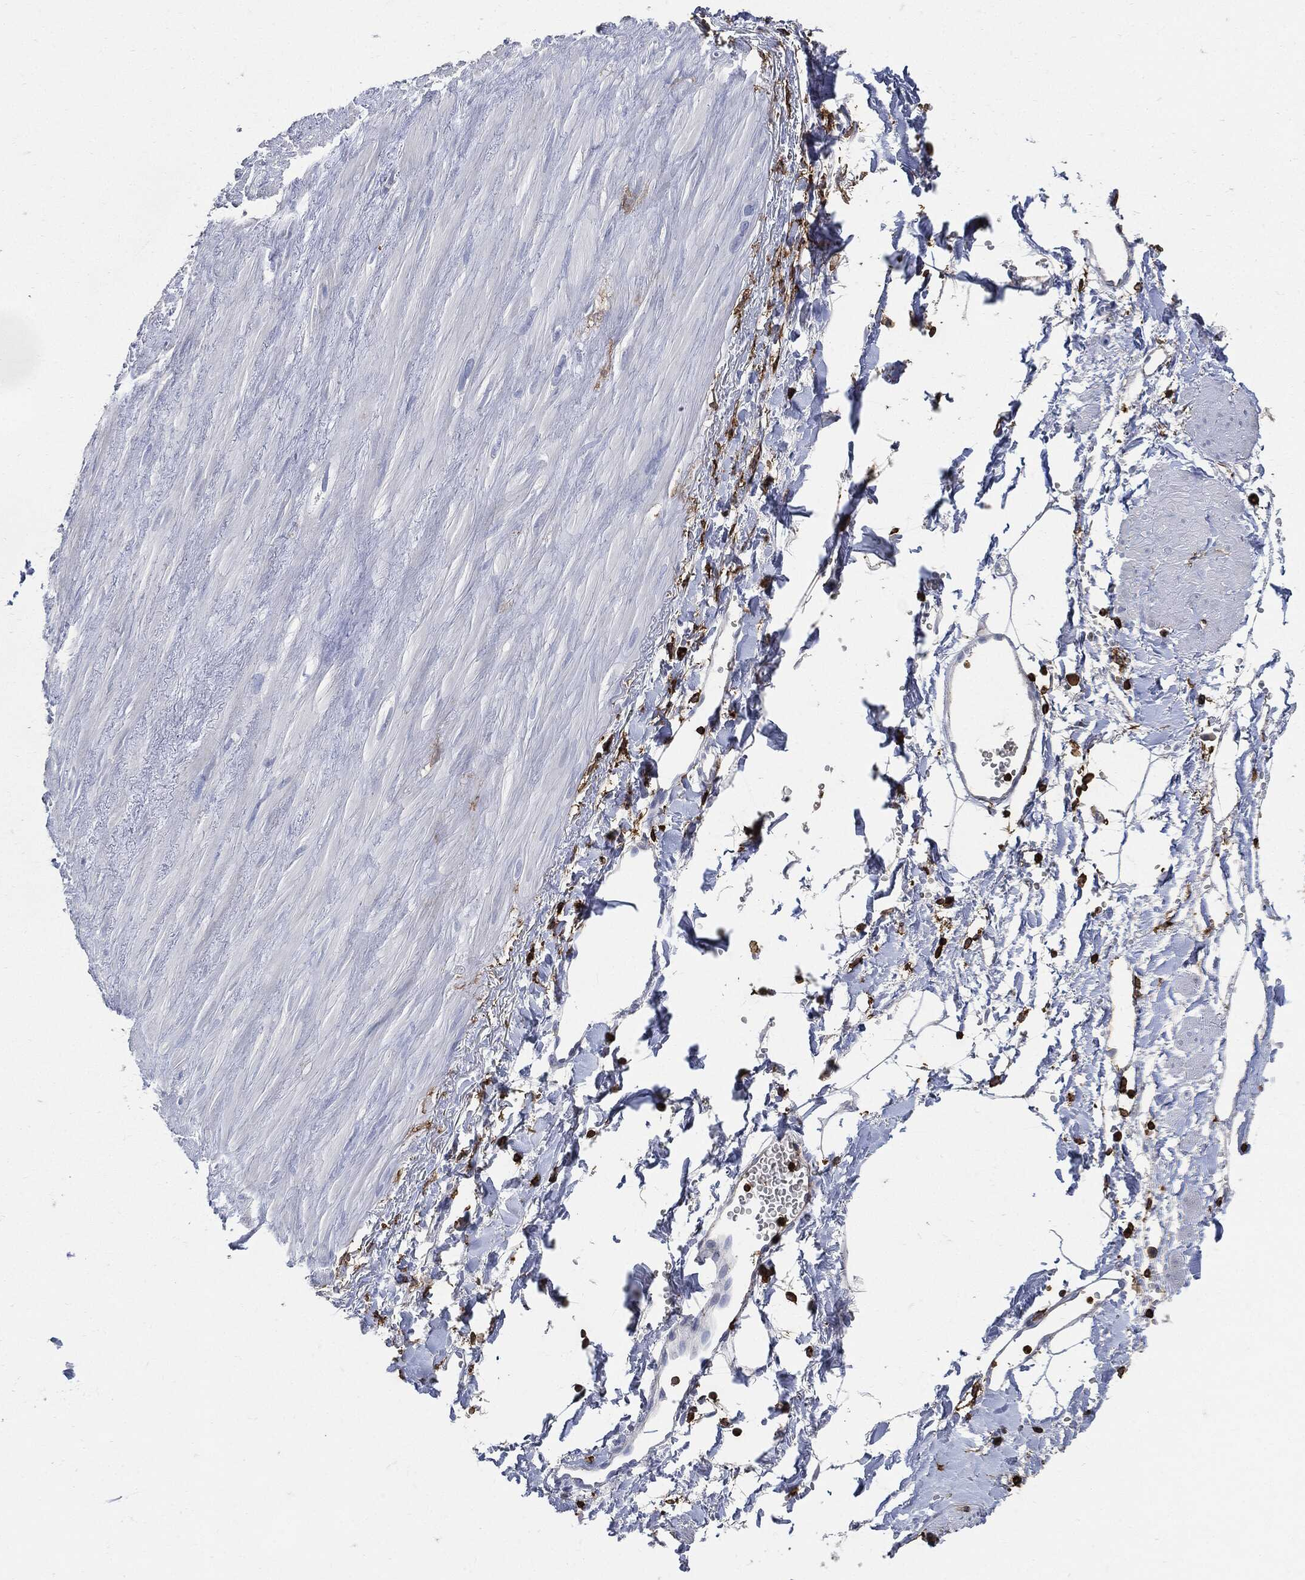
{"staining": {"intensity": "negative", "quantity": "none", "location": "none"}, "tissue": "adipose tissue", "cell_type": "Adipocytes", "image_type": "normal", "snomed": [{"axis": "morphology", "description": "Normal tissue, NOS"}, {"axis": "morphology", "description": "Adenocarcinoma, NOS"}, {"axis": "topography", "description": "Pancreas"}, {"axis": "topography", "description": "Peripheral nerve tissue"}], "caption": "This is an immunohistochemistry image of unremarkable adipose tissue. There is no staining in adipocytes.", "gene": "PTPRC", "patient": {"sex": "male", "age": 61}}